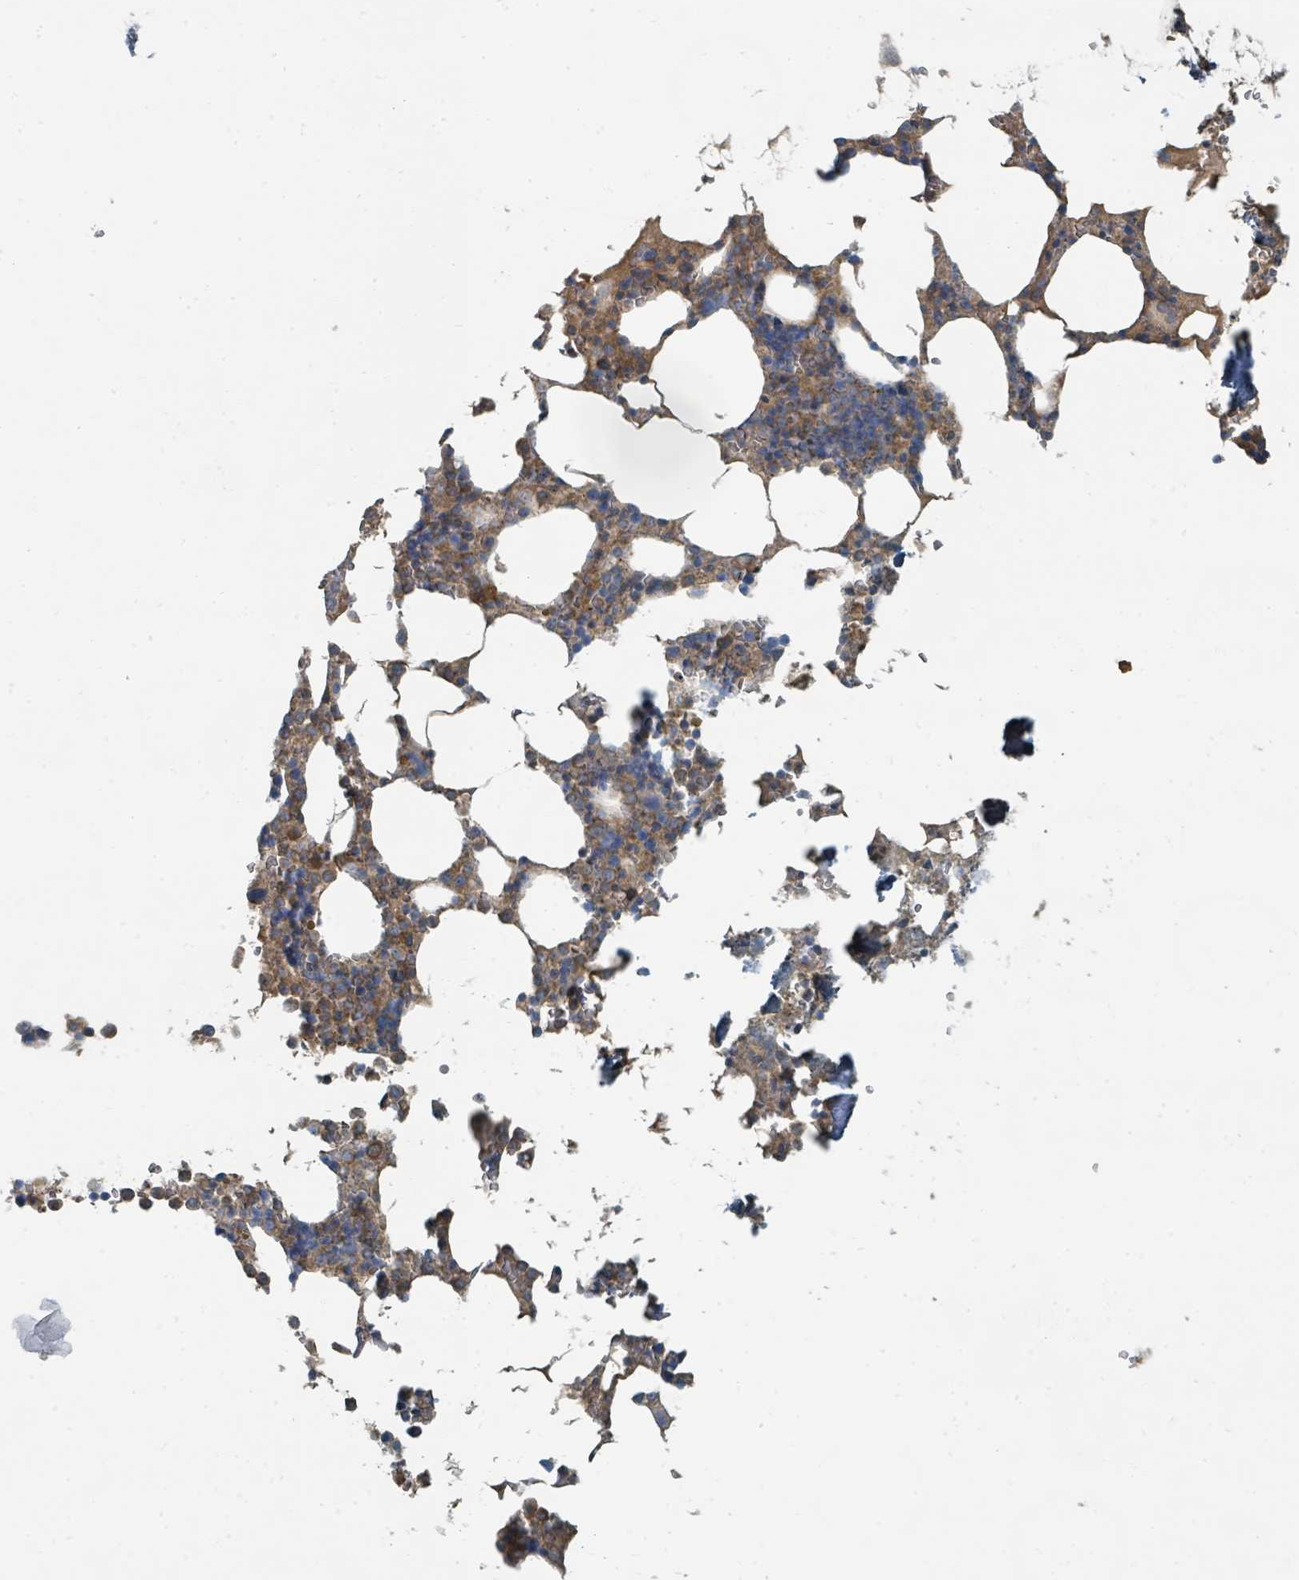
{"staining": {"intensity": "weak", "quantity": "<25%", "location": "cytoplasmic/membranous"}, "tissue": "bone marrow", "cell_type": "Hematopoietic cells", "image_type": "normal", "snomed": [{"axis": "morphology", "description": "Normal tissue, NOS"}, {"axis": "topography", "description": "Bone marrow"}], "caption": "Immunohistochemistry (IHC) of unremarkable bone marrow exhibits no staining in hematopoietic cells. (DAB IHC with hematoxylin counter stain).", "gene": "SLC44A5", "patient": {"sex": "male", "age": 64}}